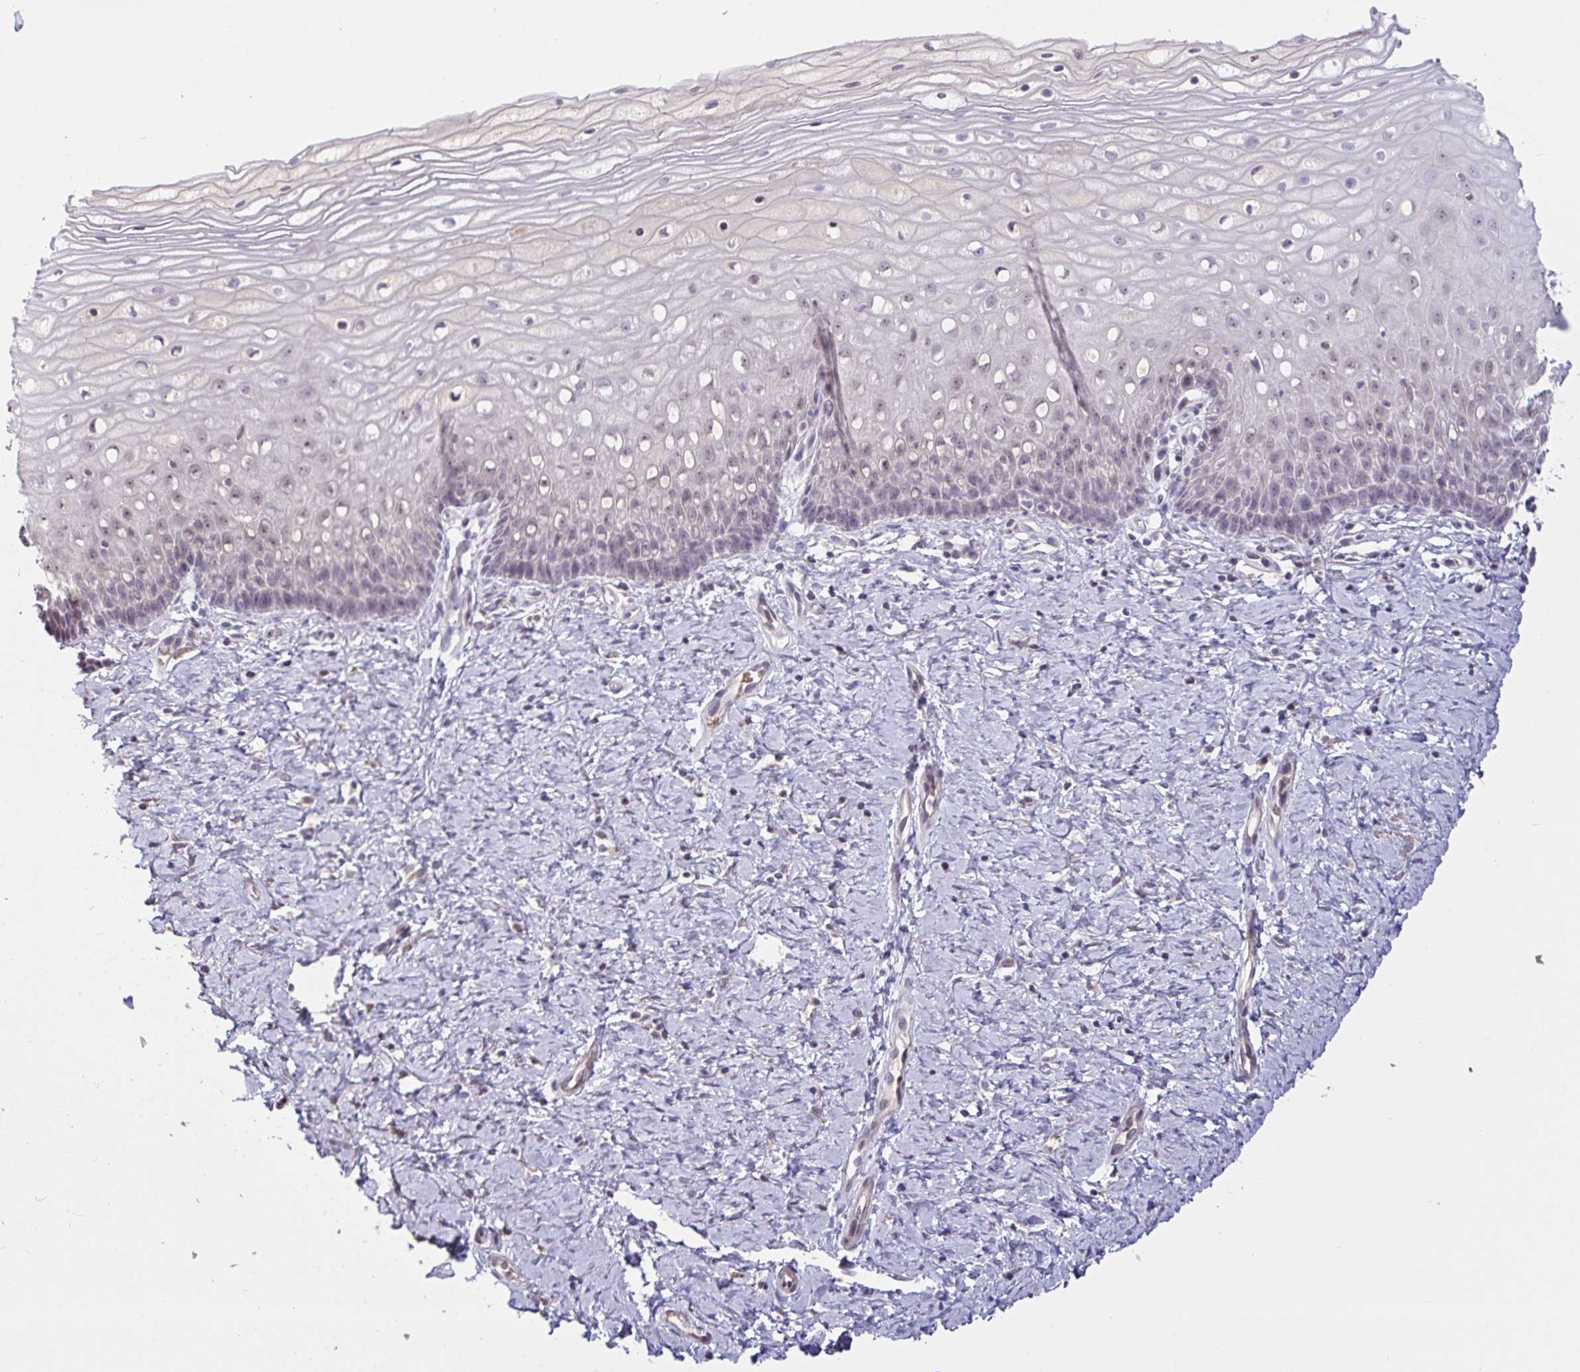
{"staining": {"intensity": "weak", "quantity": ">75%", "location": "cytoplasmic/membranous,nuclear"}, "tissue": "cervix", "cell_type": "Glandular cells", "image_type": "normal", "snomed": [{"axis": "morphology", "description": "Normal tissue, NOS"}, {"axis": "topography", "description": "Cervix"}], "caption": "The photomicrograph displays immunohistochemical staining of benign cervix. There is weak cytoplasmic/membranous,nuclear staining is identified in approximately >75% of glandular cells. Nuclei are stained in blue.", "gene": "MYC", "patient": {"sex": "female", "age": 37}}